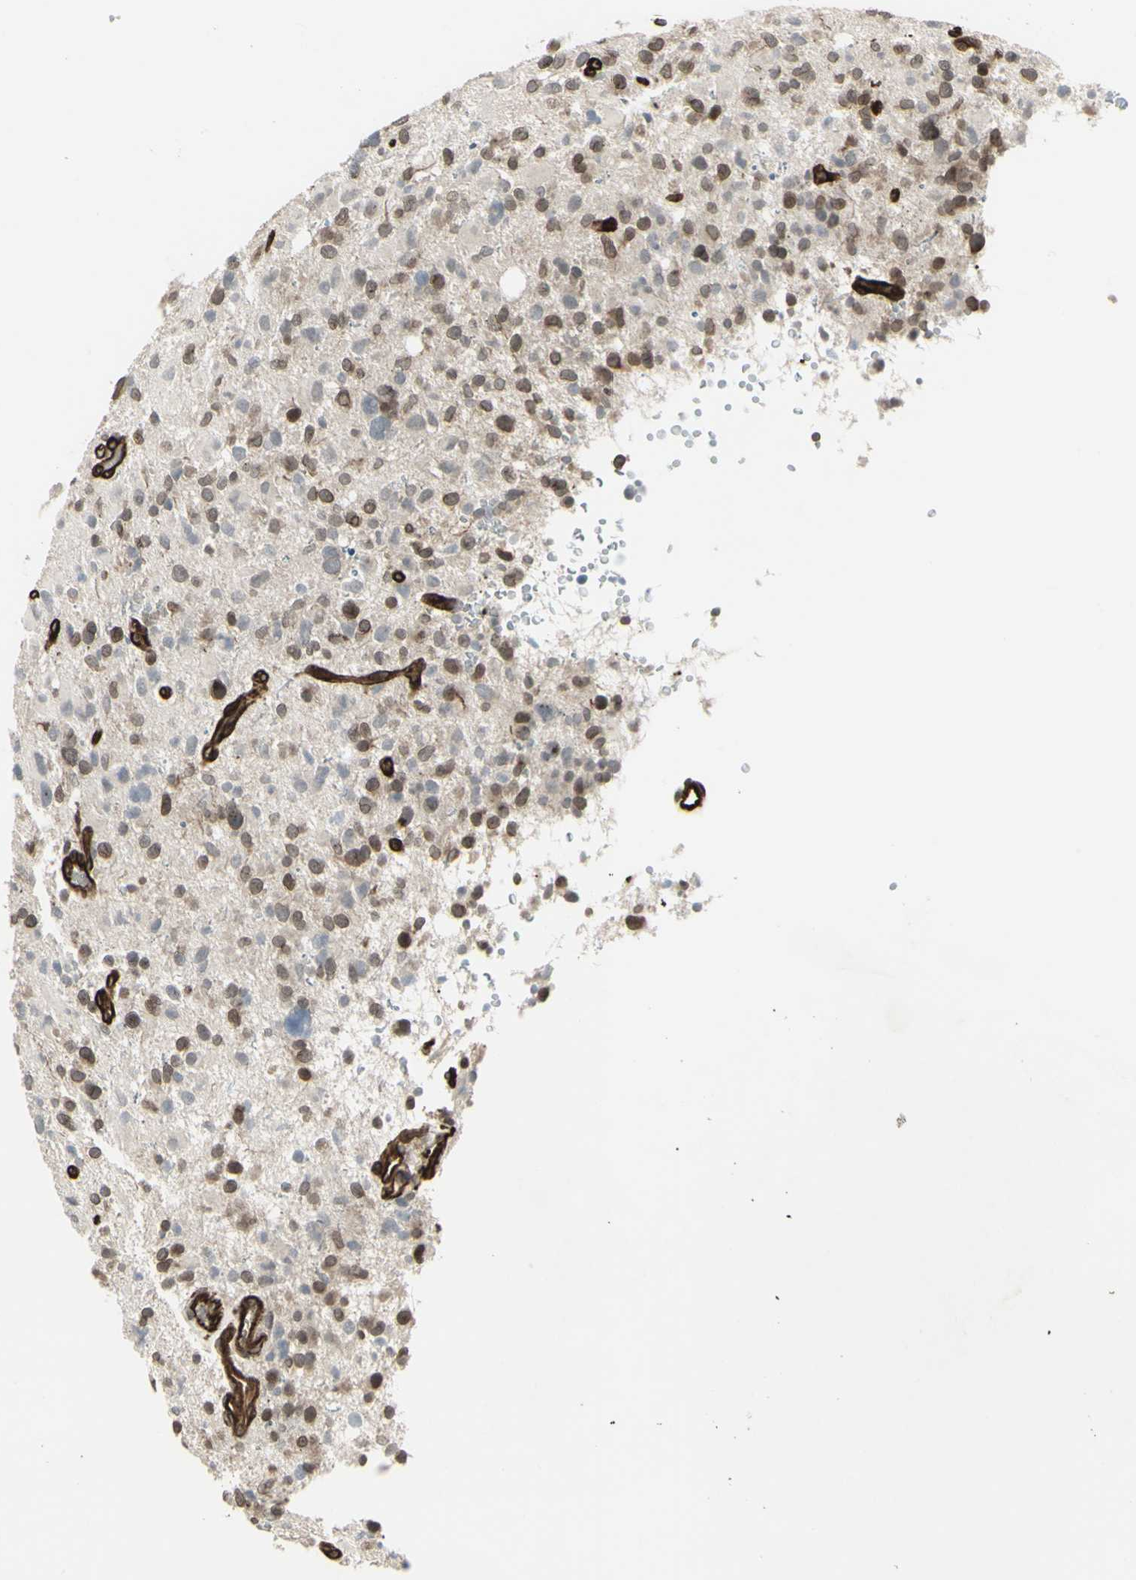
{"staining": {"intensity": "moderate", "quantity": ">75%", "location": "cytoplasmic/membranous,nuclear"}, "tissue": "glioma", "cell_type": "Tumor cells", "image_type": "cancer", "snomed": [{"axis": "morphology", "description": "Glioma, malignant, High grade"}, {"axis": "topography", "description": "Brain"}], "caption": "Human malignant glioma (high-grade) stained for a protein (brown) displays moderate cytoplasmic/membranous and nuclear positive expression in about >75% of tumor cells.", "gene": "DTX3L", "patient": {"sex": "male", "age": 48}}